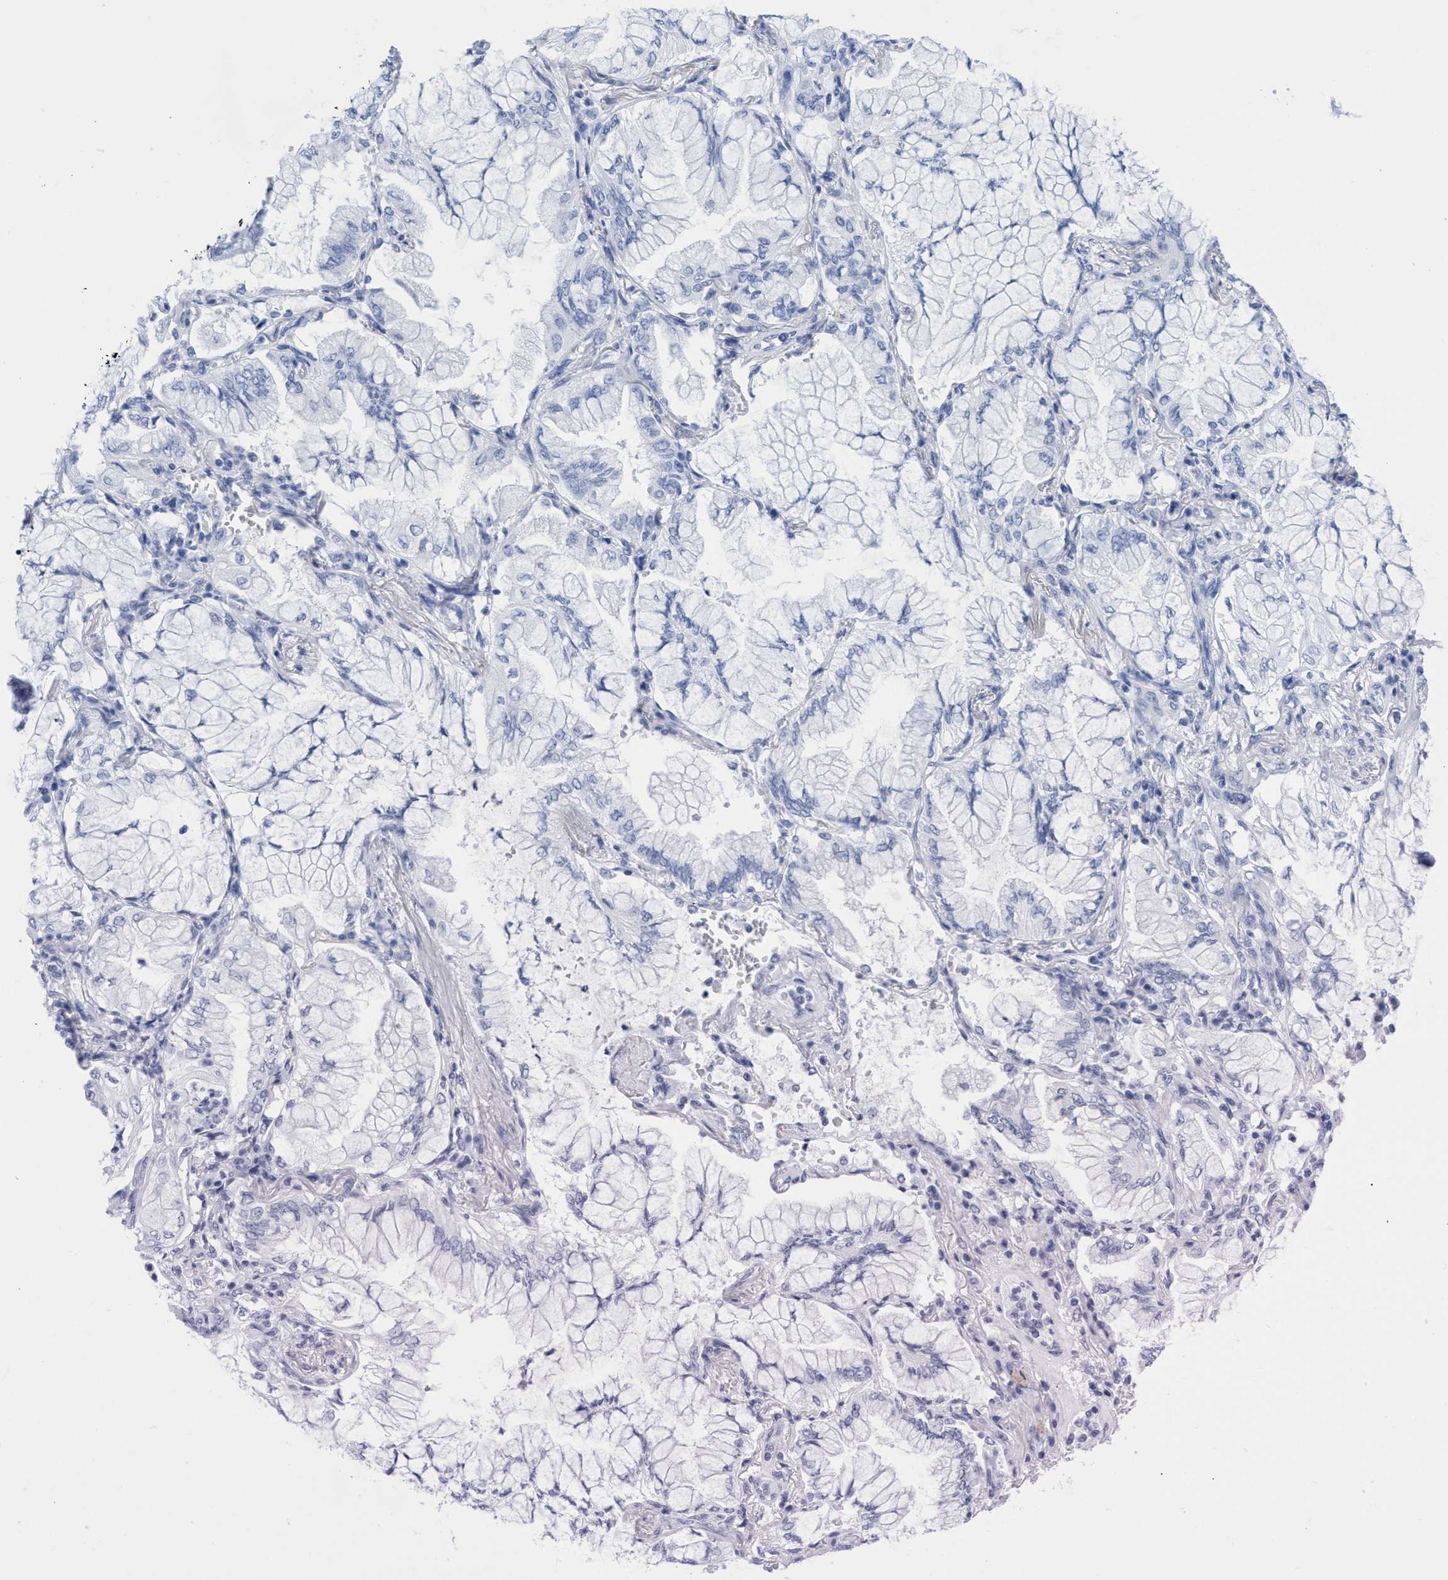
{"staining": {"intensity": "negative", "quantity": "none", "location": "none"}, "tissue": "lung cancer", "cell_type": "Tumor cells", "image_type": "cancer", "snomed": [{"axis": "morphology", "description": "Adenocarcinoma, NOS"}, {"axis": "topography", "description": "Lung"}], "caption": "The histopathology image reveals no staining of tumor cells in lung cancer (adenocarcinoma).", "gene": "INSL6", "patient": {"sex": "female", "age": 70}}